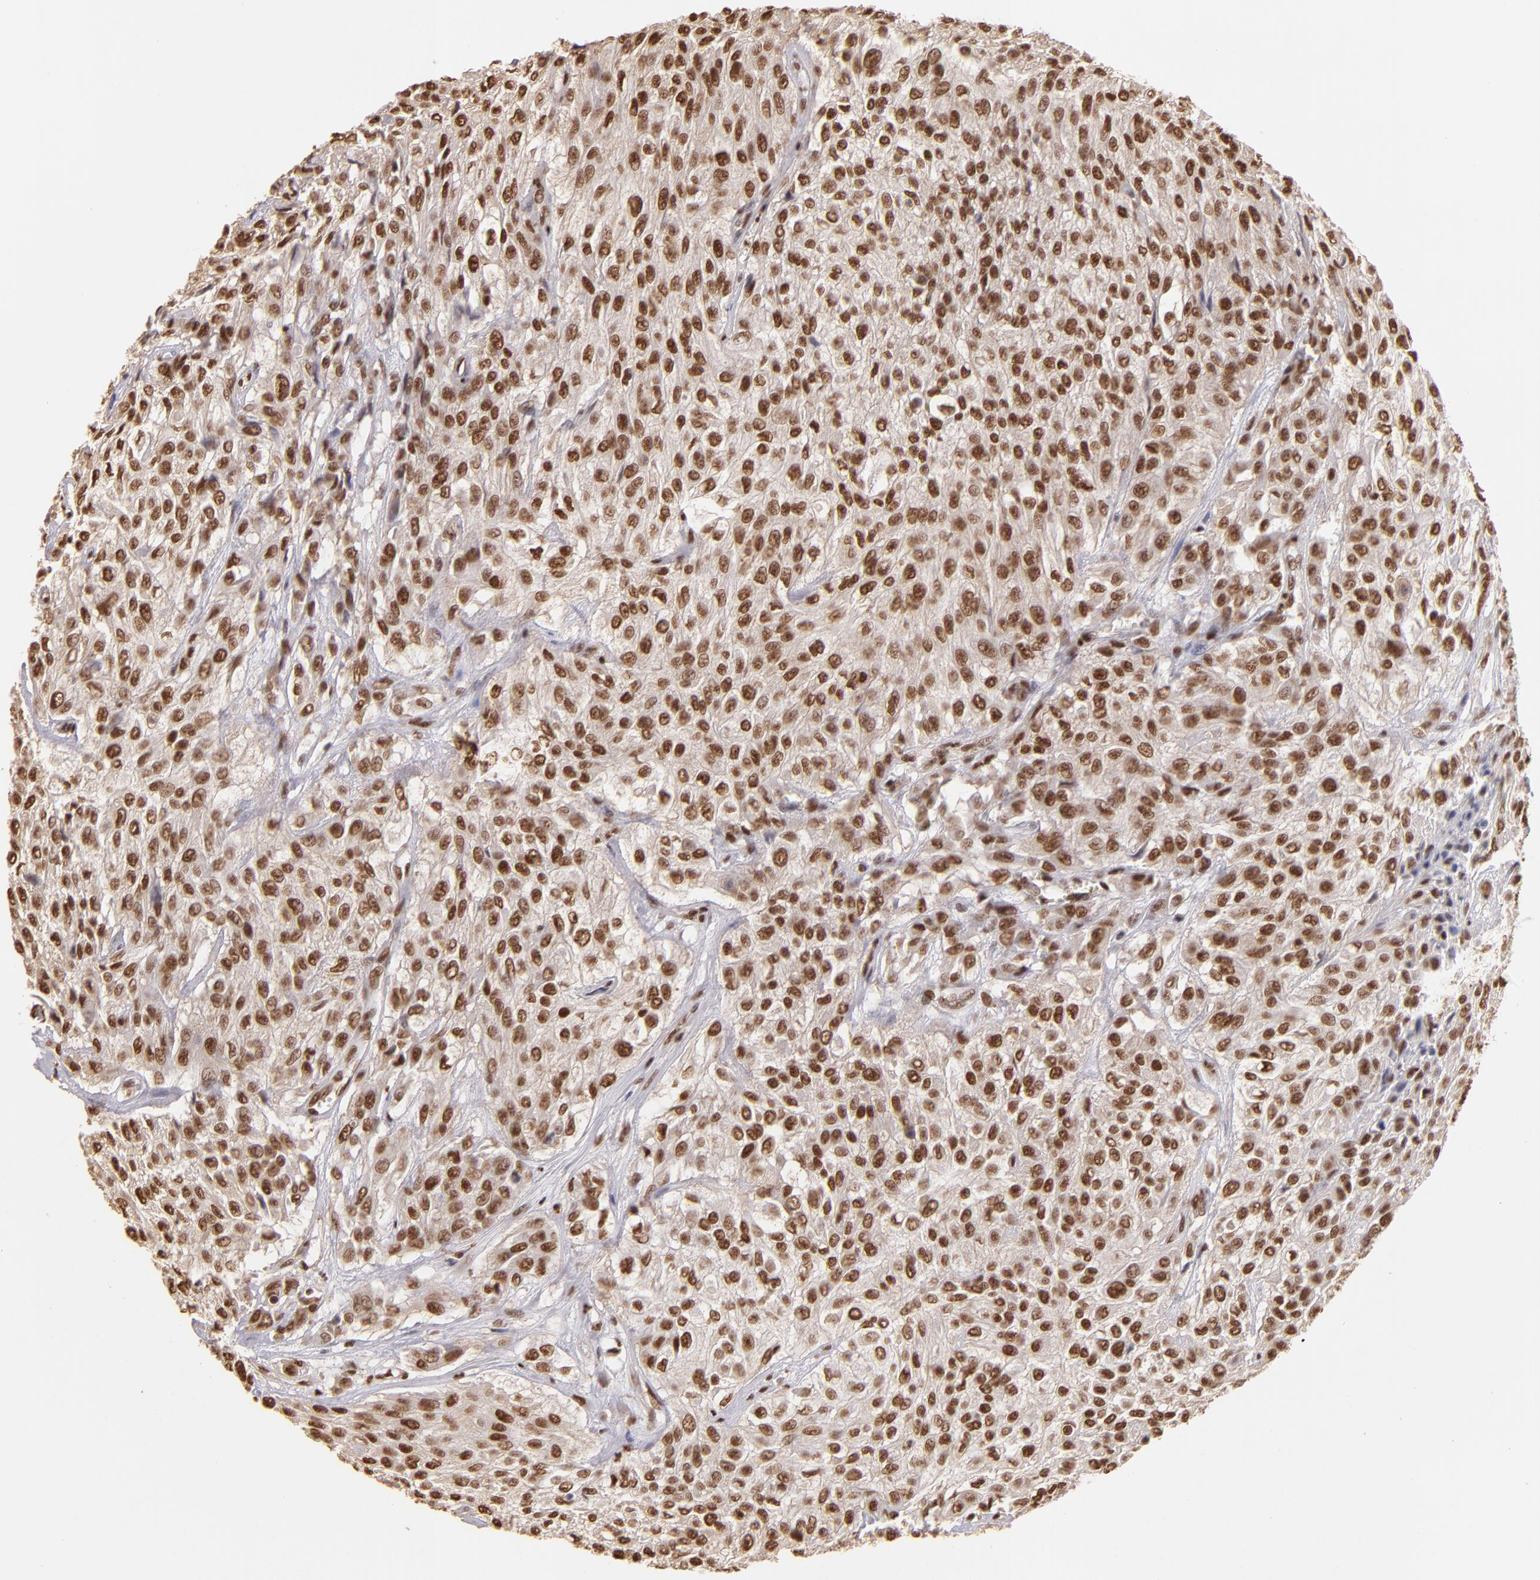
{"staining": {"intensity": "moderate", "quantity": ">75%", "location": "cytoplasmic/membranous,nuclear"}, "tissue": "urothelial cancer", "cell_type": "Tumor cells", "image_type": "cancer", "snomed": [{"axis": "morphology", "description": "Urothelial carcinoma, High grade"}, {"axis": "topography", "description": "Urinary bladder"}], "caption": "Immunohistochemistry (DAB (3,3'-diaminobenzidine)) staining of human urothelial cancer reveals moderate cytoplasmic/membranous and nuclear protein positivity in about >75% of tumor cells.", "gene": "SP1", "patient": {"sex": "male", "age": 57}}